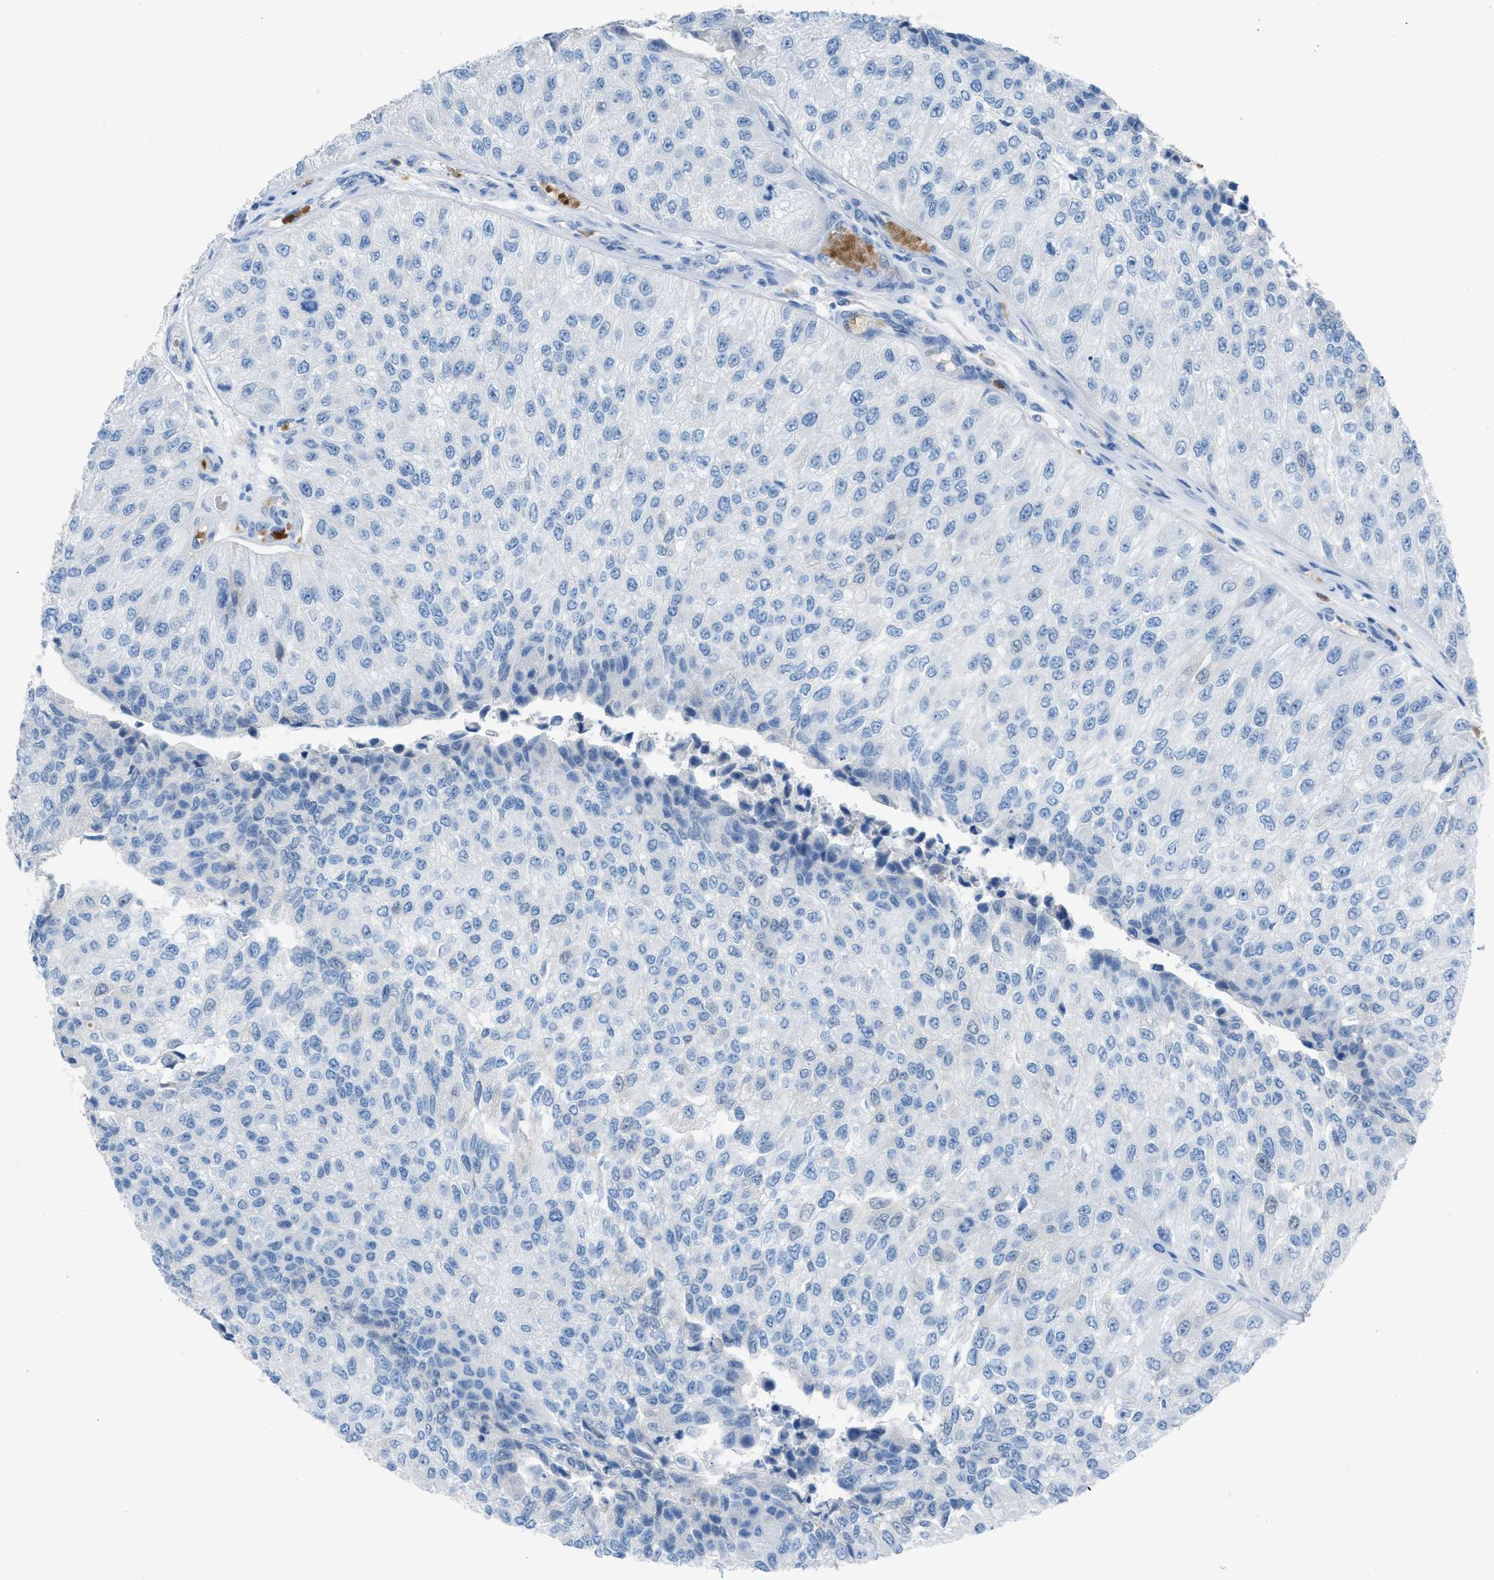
{"staining": {"intensity": "negative", "quantity": "none", "location": "none"}, "tissue": "urothelial cancer", "cell_type": "Tumor cells", "image_type": "cancer", "snomed": [{"axis": "morphology", "description": "Urothelial carcinoma, High grade"}, {"axis": "topography", "description": "Kidney"}, {"axis": "topography", "description": "Urinary bladder"}], "caption": "High magnification brightfield microscopy of urothelial cancer stained with DAB (brown) and counterstained with hematoxylin (blue): tumor cells show no significant staining.", "gene": "CFAP77", "patient": {"sex": "male", "age": 77}}